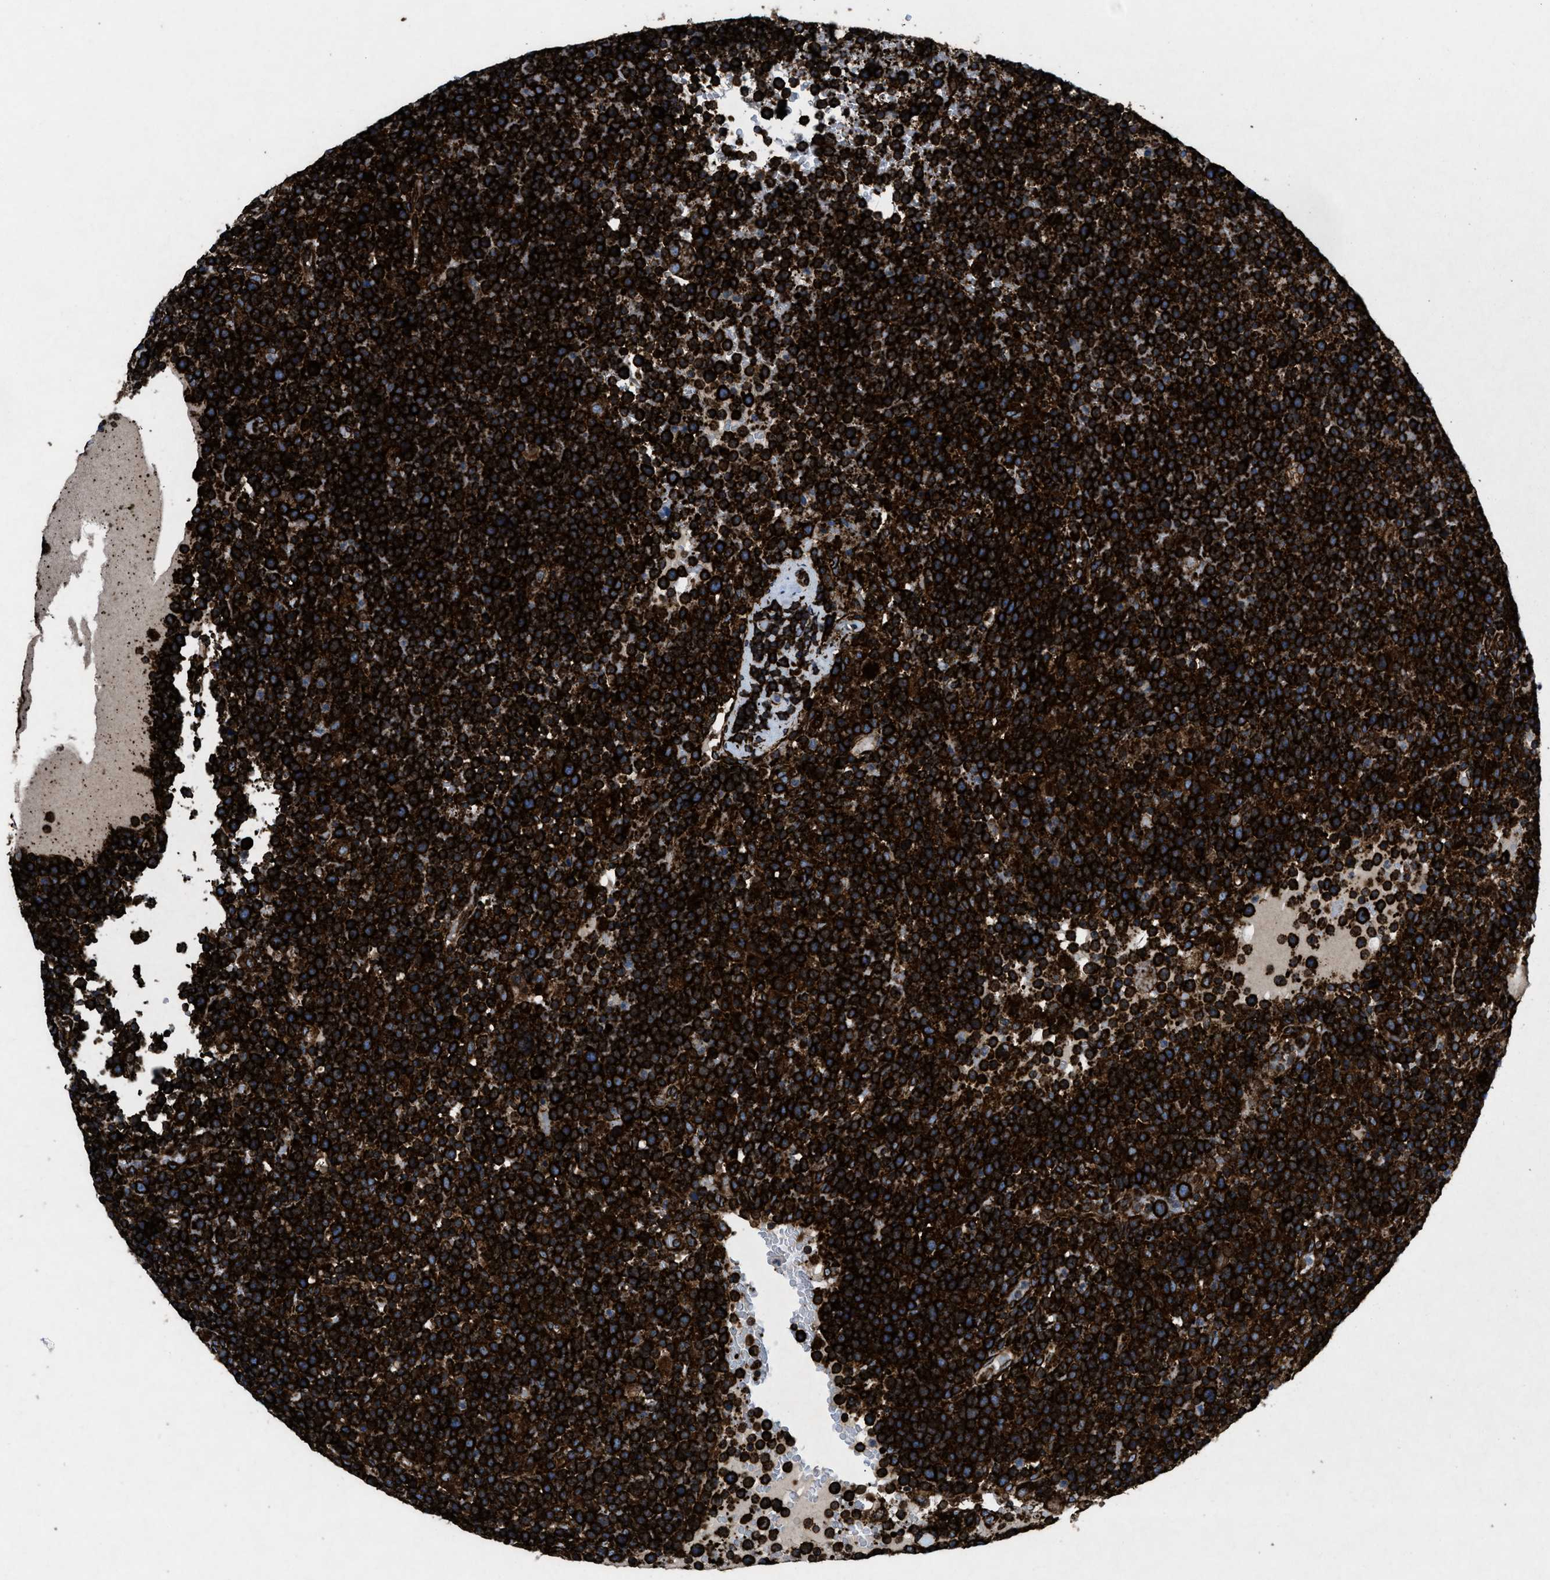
{"staining": {"intensity": "strong", "quantity": ">75%", "location": "cytoplasmic/membranous"}, "tissue": "lymphoma", "cell_type": "Tumor cells", "image_type": "cancer", "snomed": [{"axis": "morphology", "description": "Malignant lymphoma, non-Hodgkin's type, High grade"}, {"axis": "topography", "description": "Lymph node"}], "caption": "High-grade malignant lymphoma, non-Hodgkin's type stained for a protein (brown) exhibits strong cytoplasmic/membranous positive positivity in about >75% of tumor cells.", "gene": "CAPRIN1", "patient": {"sex": "male", "age": 61}}